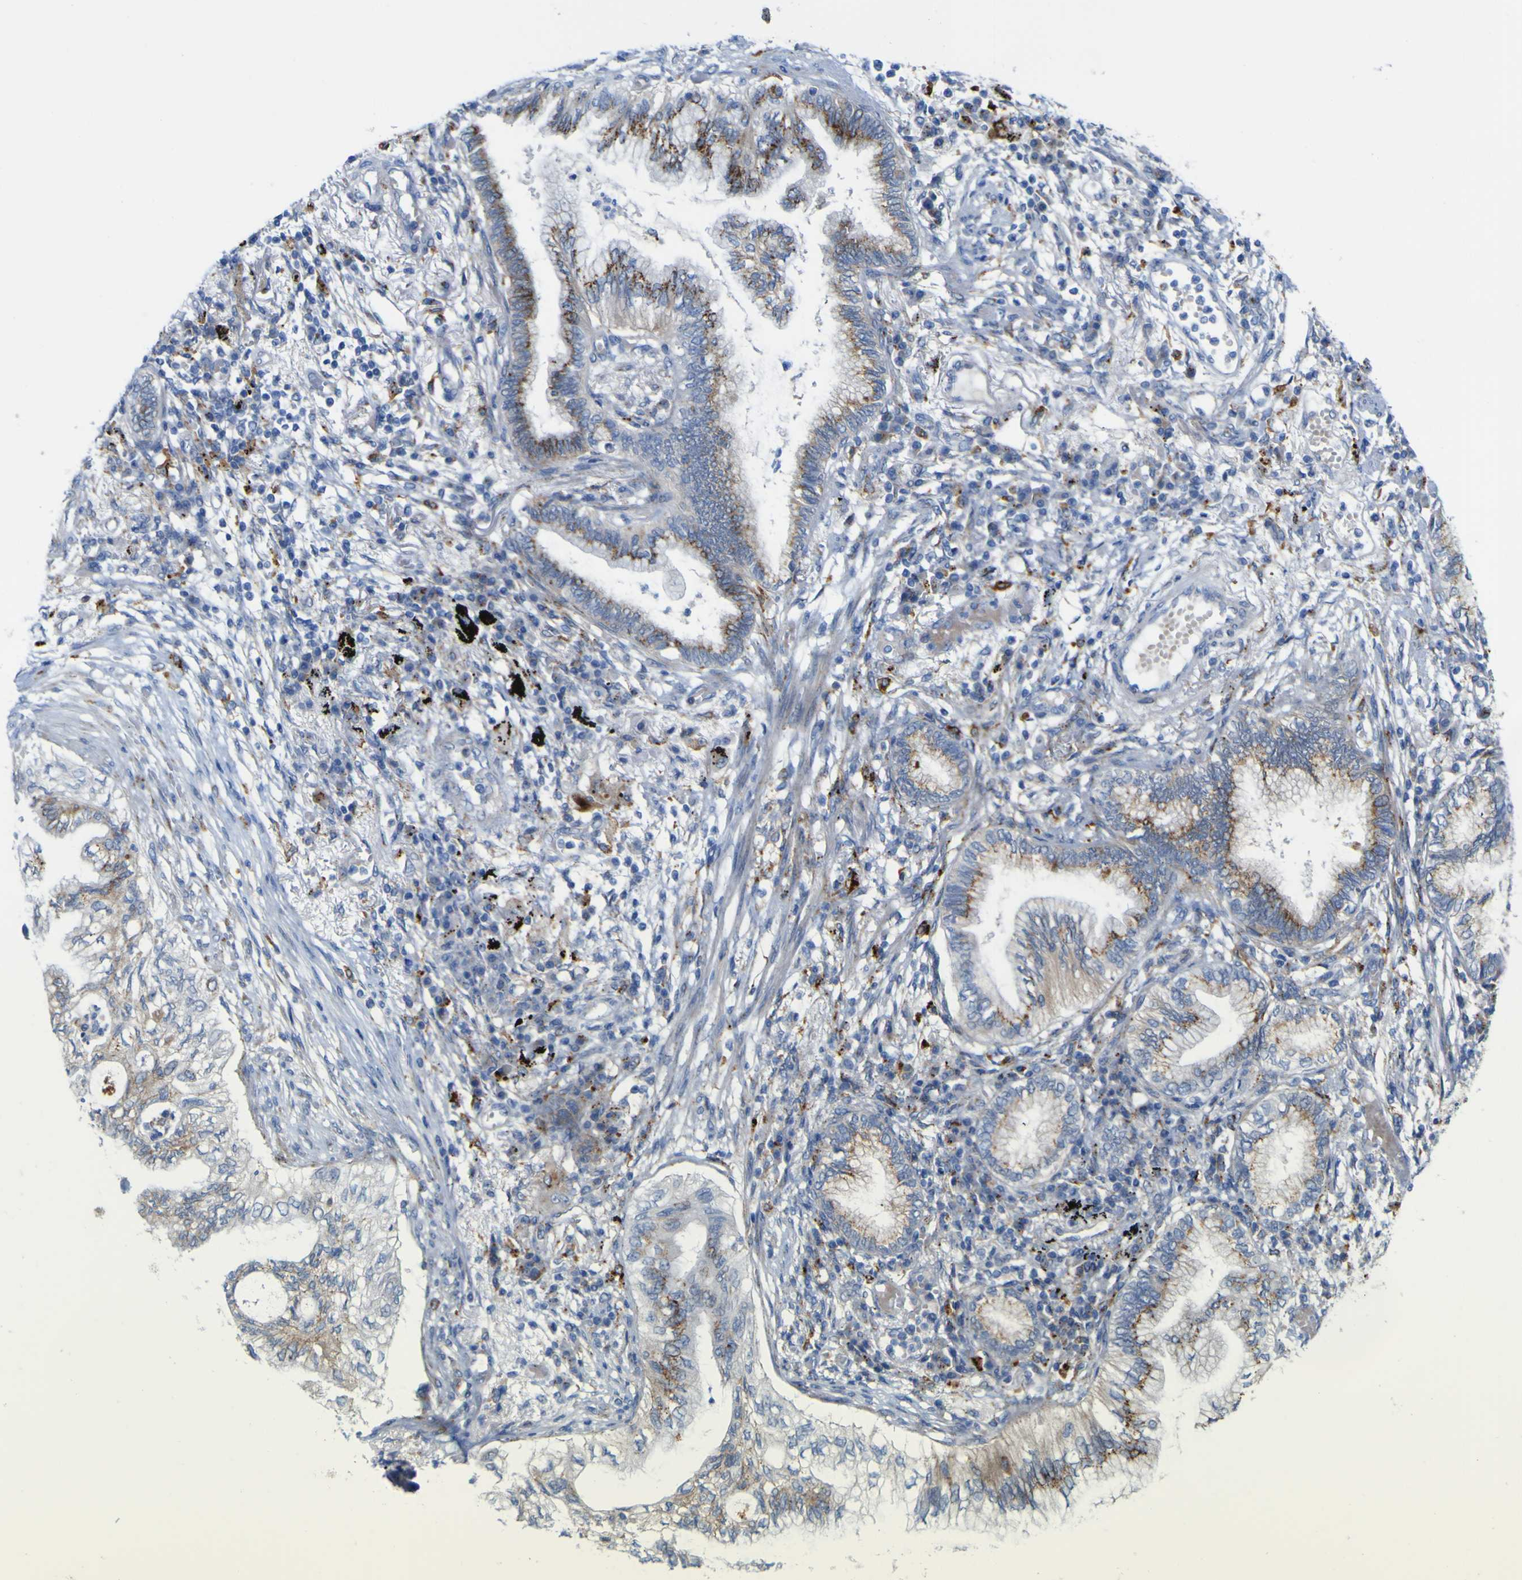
{"staining": {"intensity": "moderate", "quantity": "25%-75%", "location": "cytoplasmic/membranous"}, "tissue": "lung cancer", "cell_type": "Tumor cells", "image_type": "cancer", "snomed": [{"axis": "morphology", "description": "Normal tissue, NOS"}, {"axis": "morphology", "description": "Adenocarcinoma, NOS"}, {"axis": "topography", "description": "Bronchus"}, {"axis": "topography", "description": "Lung"}], "caption": "Lung cancer (adenocarcinoma) stained for a protein (brown) shows moderate cytoplasmic/membranous positive positivity in about 25%-75% of tumor cells.", "gene": "PTPRF", "patient": {"sex": "female", "age": 70}}